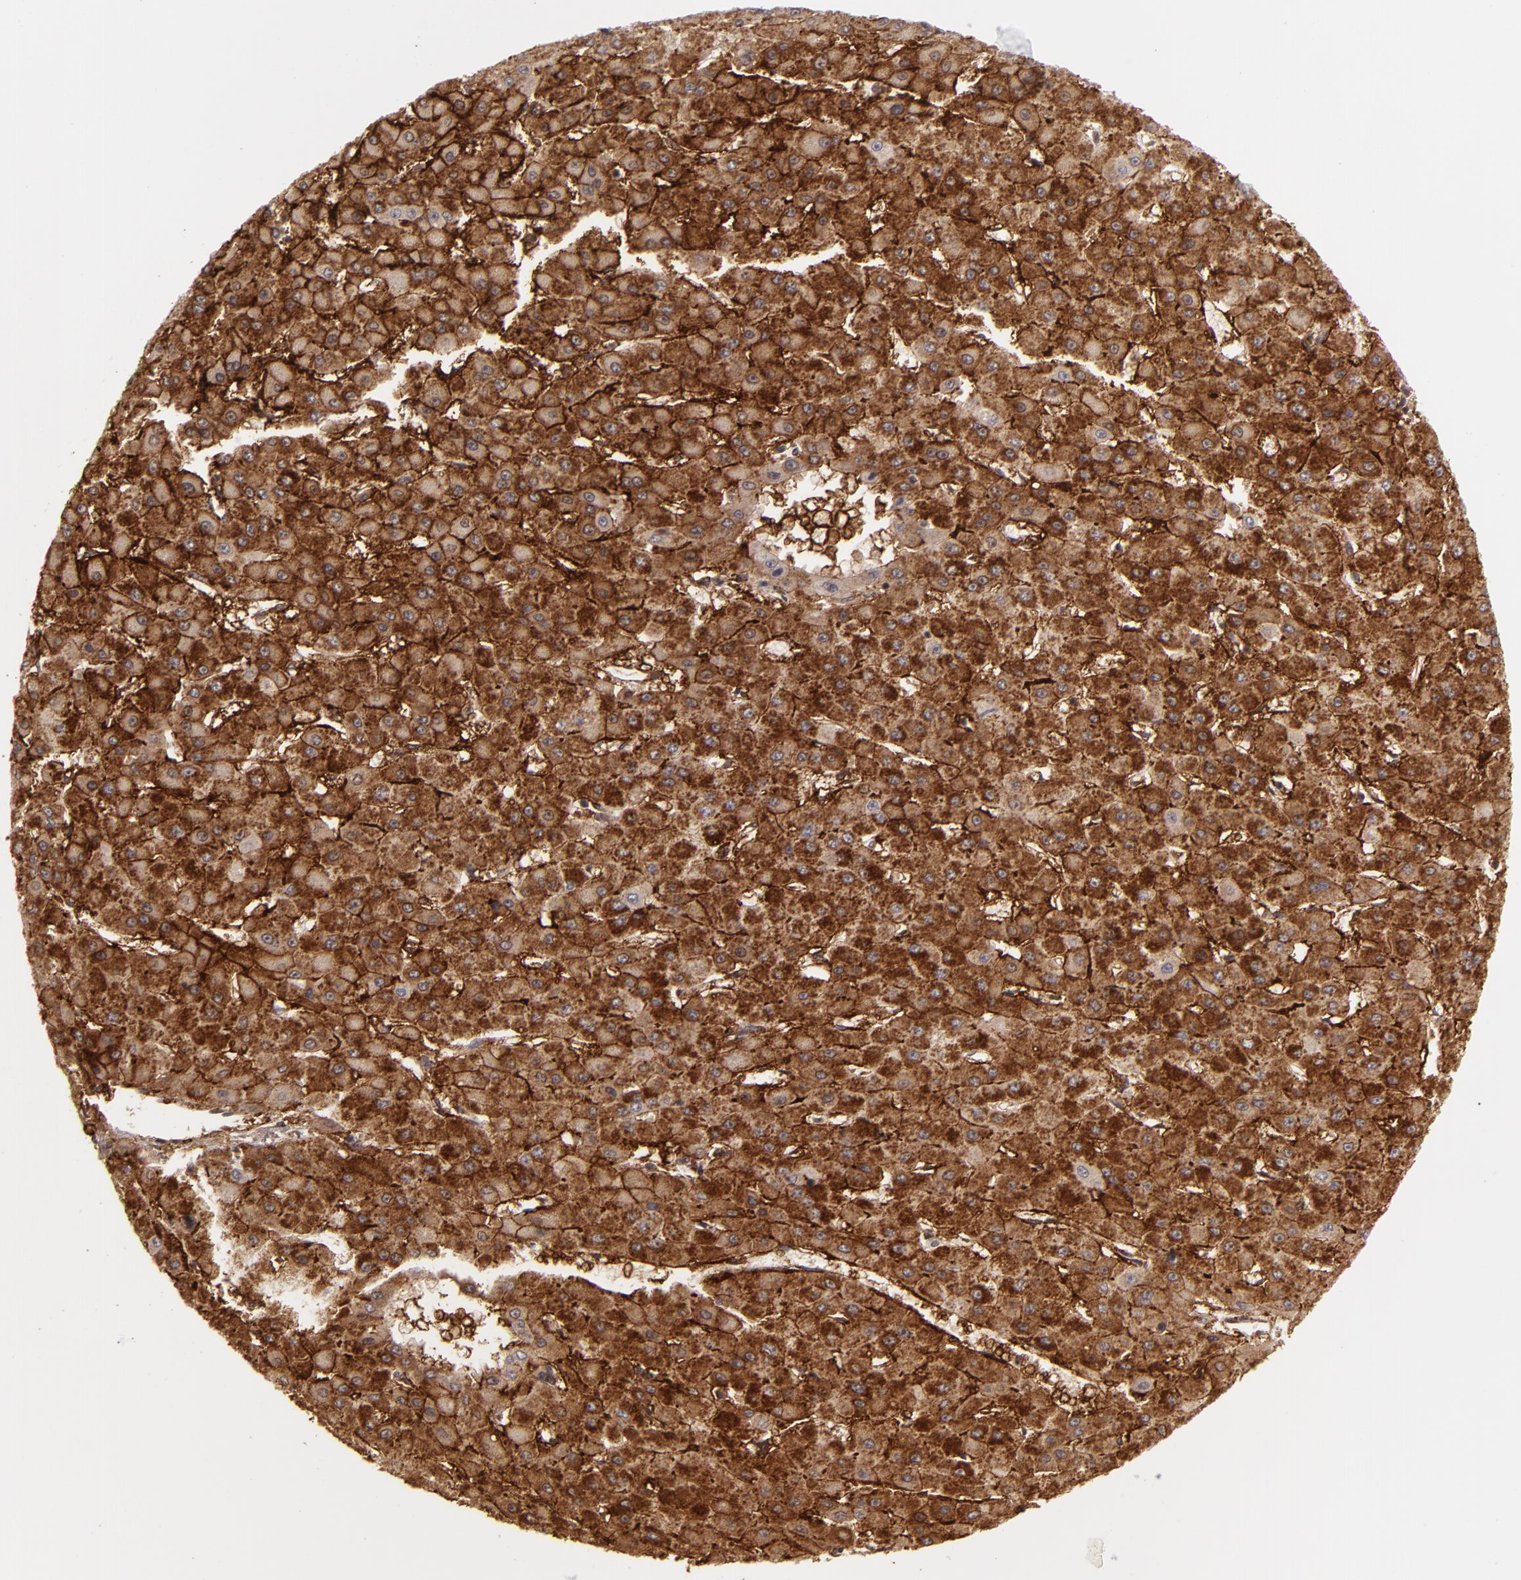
{"staining": {"intensity": "strong", "quantity": "25%-75%", "location": "cytoplasmic/membranous"}, "tissue": "liver cancer", "cell_type": "Tumor cells", "image_type": "cancer", "snomed": [{"axis": "morphology", "description": "Carcinoma, Hepatocellular, NOS"}, {"axis": "topography", "description": "Liver"}], "caption": "Liver cancer was stained to show a protein in brown. There is high levels of strong cytoplasmic/membranous expression in approximately 25%-75% of tumor cells.", "gene": "ZBTB33", "patient": {"sex": "female", "age": 52}}